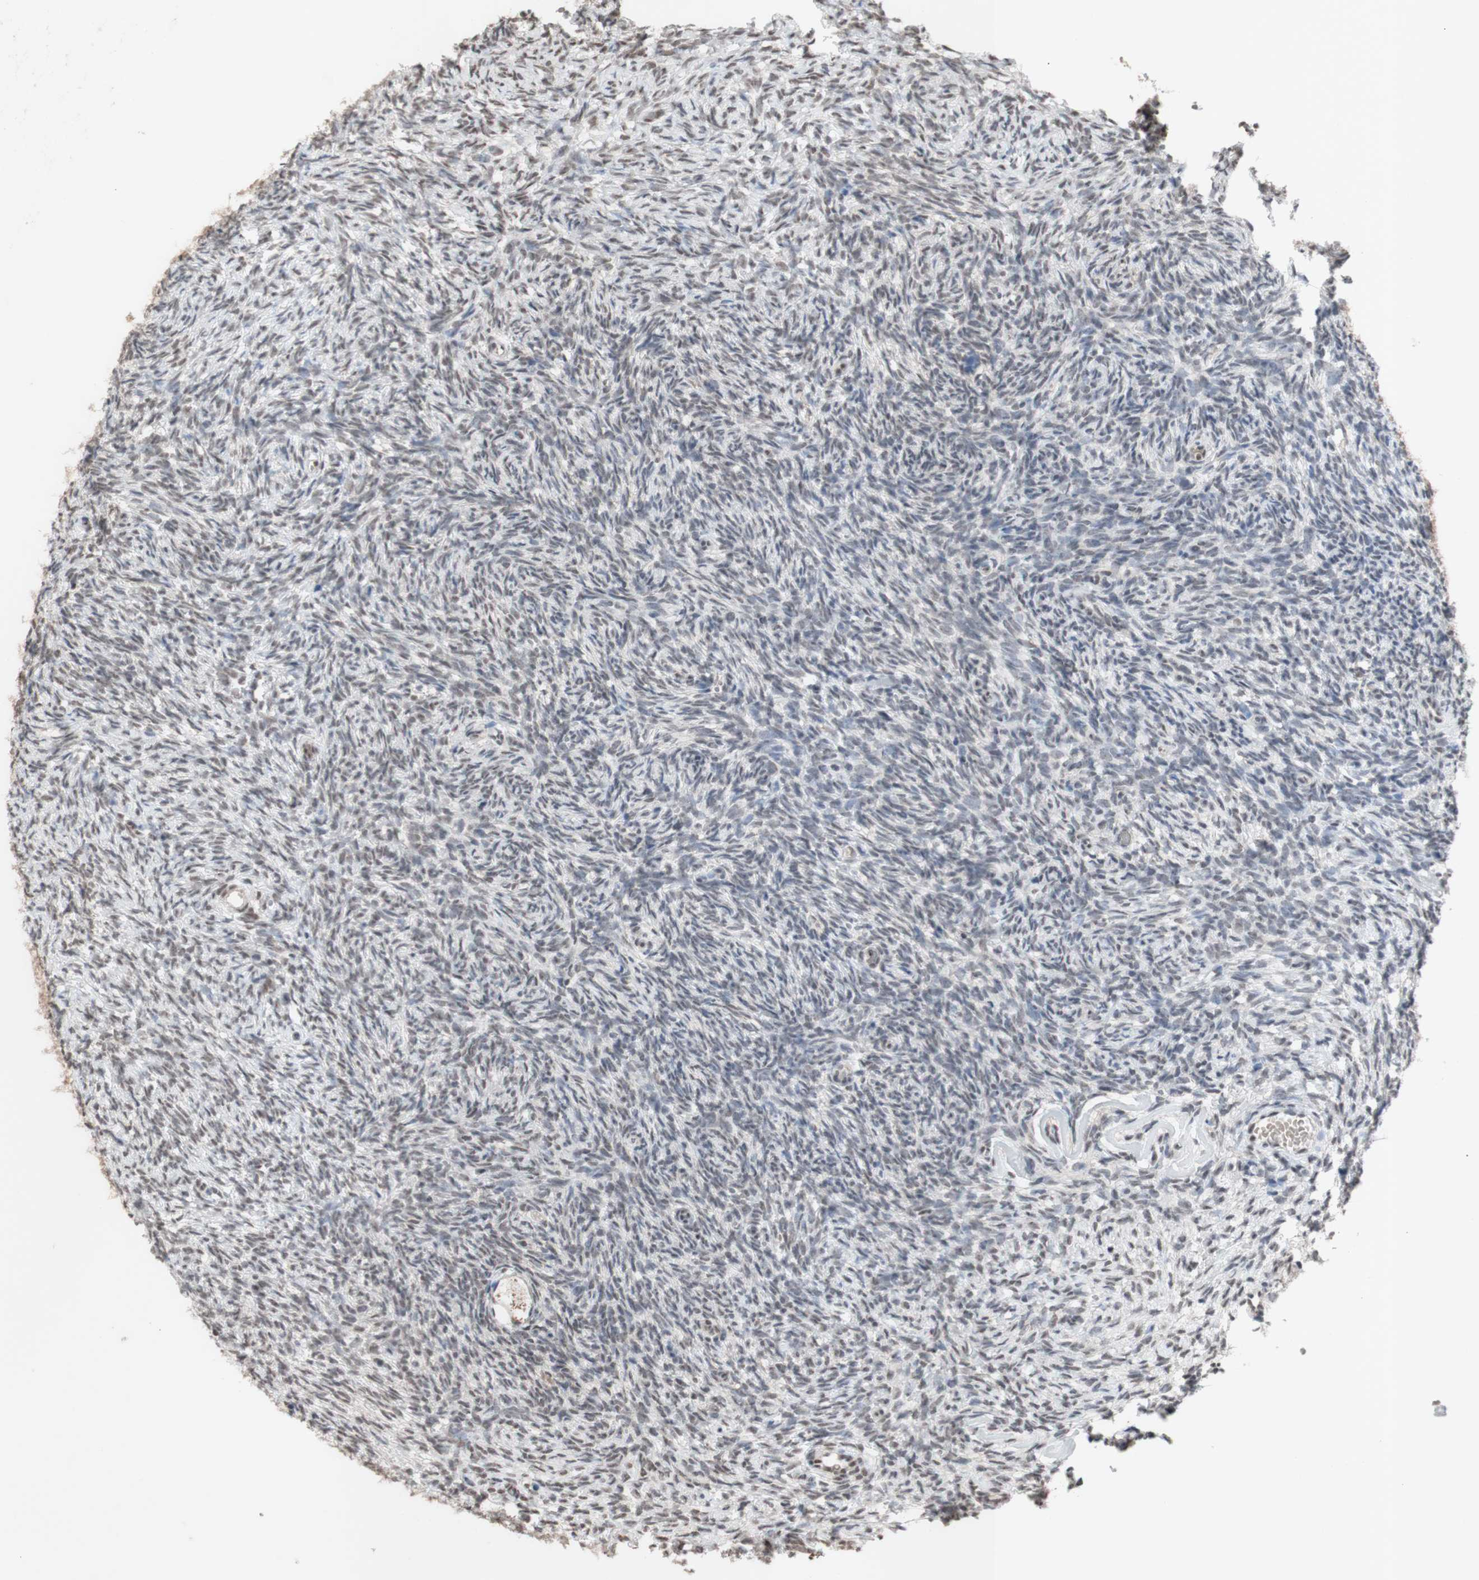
{"staining": {"intensity": "weak", "quantity": "25%-75%", "location": "nuclear"}, "tissue": "ovary", "cell_type": "Ovarian stroma cells", "image_type": "normal", "snomed": [{"axis": "morphology", "description": "Normal tissue, NOS"}, {"axis": "topography", "description": "Ovary"}], "caption": "Immunohistochemical staining of normal ovary shows weak nuclear protein staining in approximately 25%-75% of ovarian stroma cells.", "gene": "SFPQ", "patient": {"sex": "female", "age": 35}}